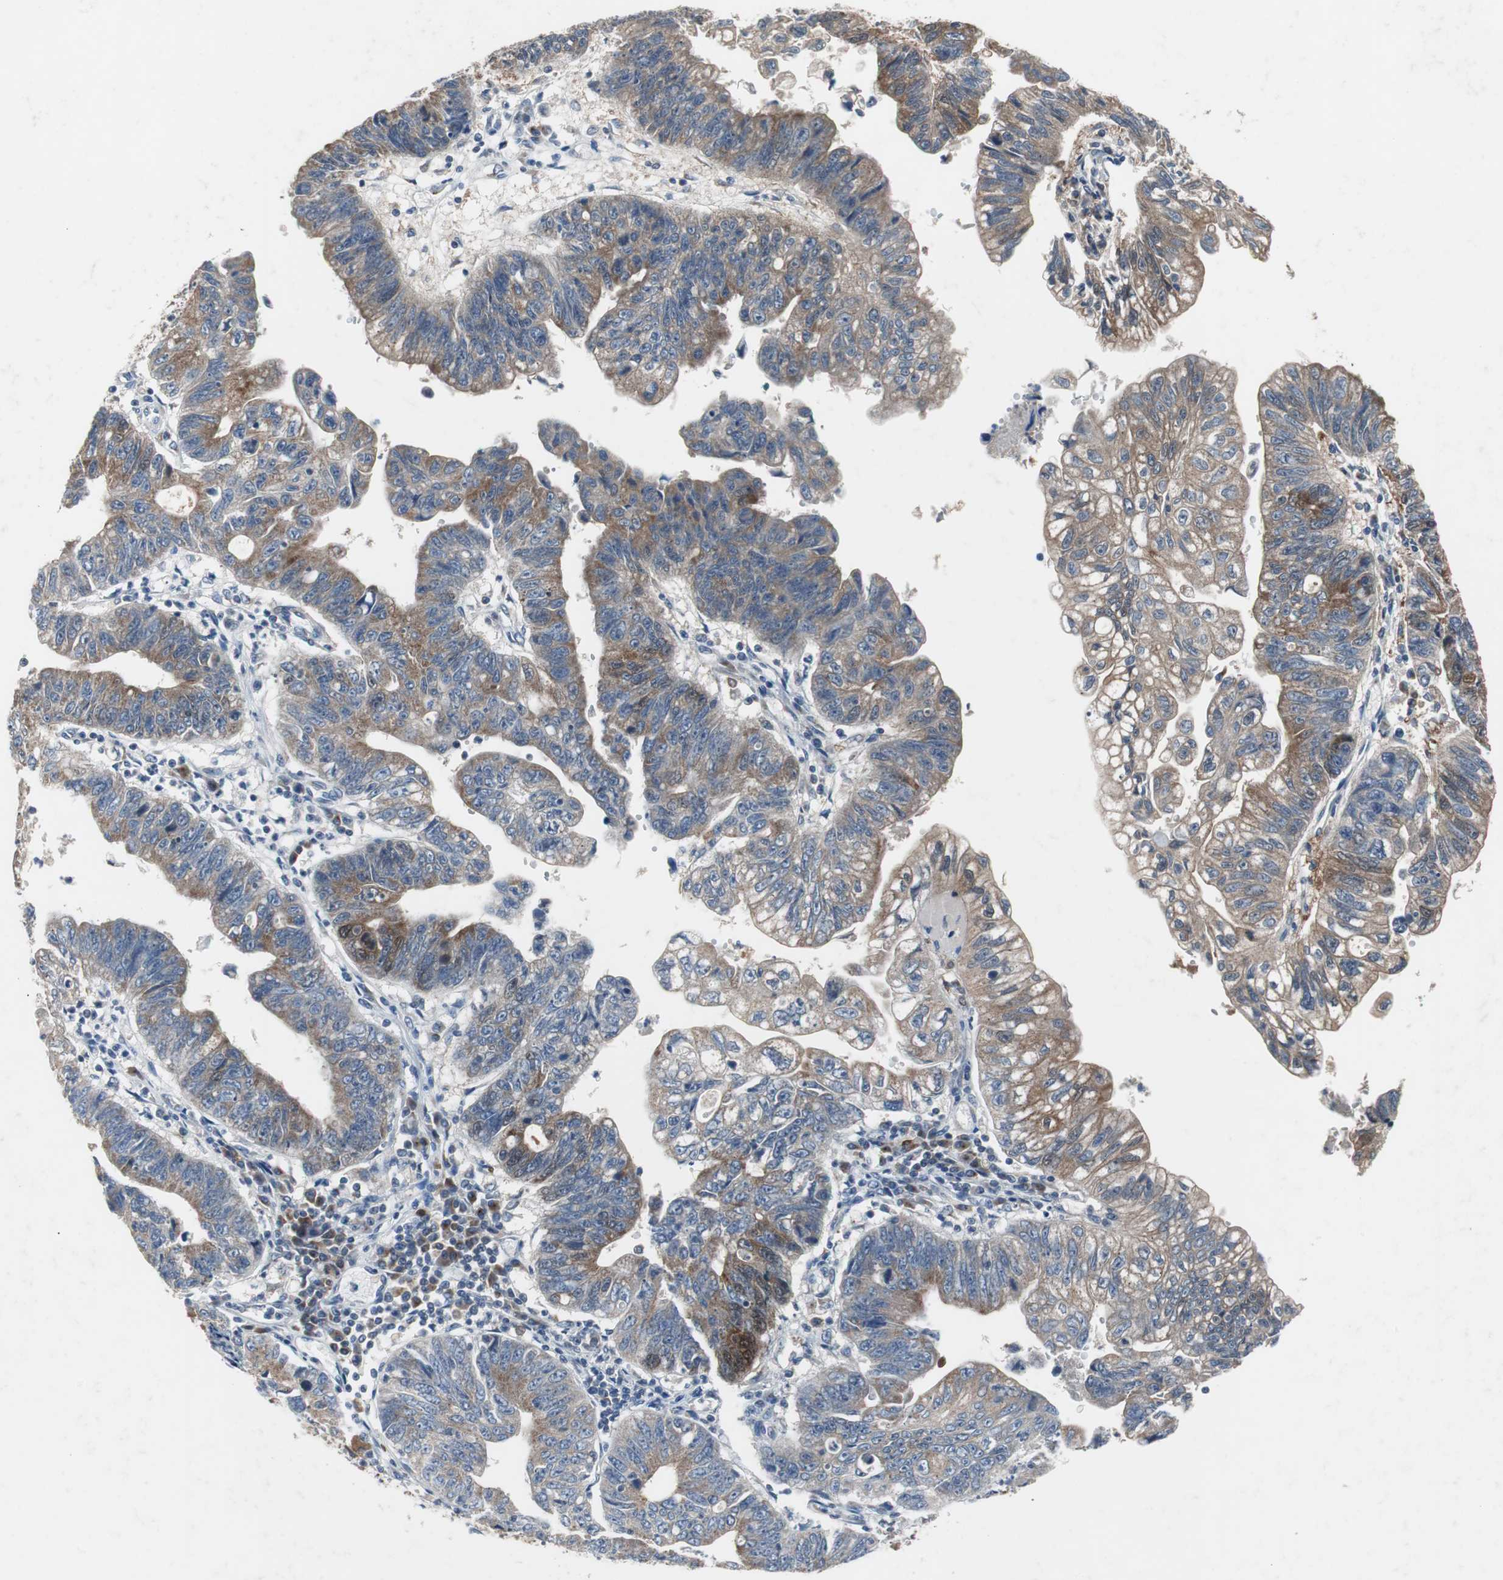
{"staining": {"intensity": "moderate", "quantity": ">75%", "location": "cytoplasmic/membranous"}, "tissue": "stomach cancer", "cell_type": "Tumor cells", "image_type": "cancer", "snomed": [{"axis": "morphology", "description": "Adenocarcinoma, NOS"}, {"axis": "topography", "description": "Stomach"}], "caption": "High-power microscopy captured an IHC photomicrograph of stomach cancer (adenocarcinoma), revealing moderate cytoplasmic/membranous positivity in approximately >75% of tumor cells. (IHC, brightfield microscopy, high magnification).", "gene": "CALB2", "patient": {"sex": "male", "age": 59}}